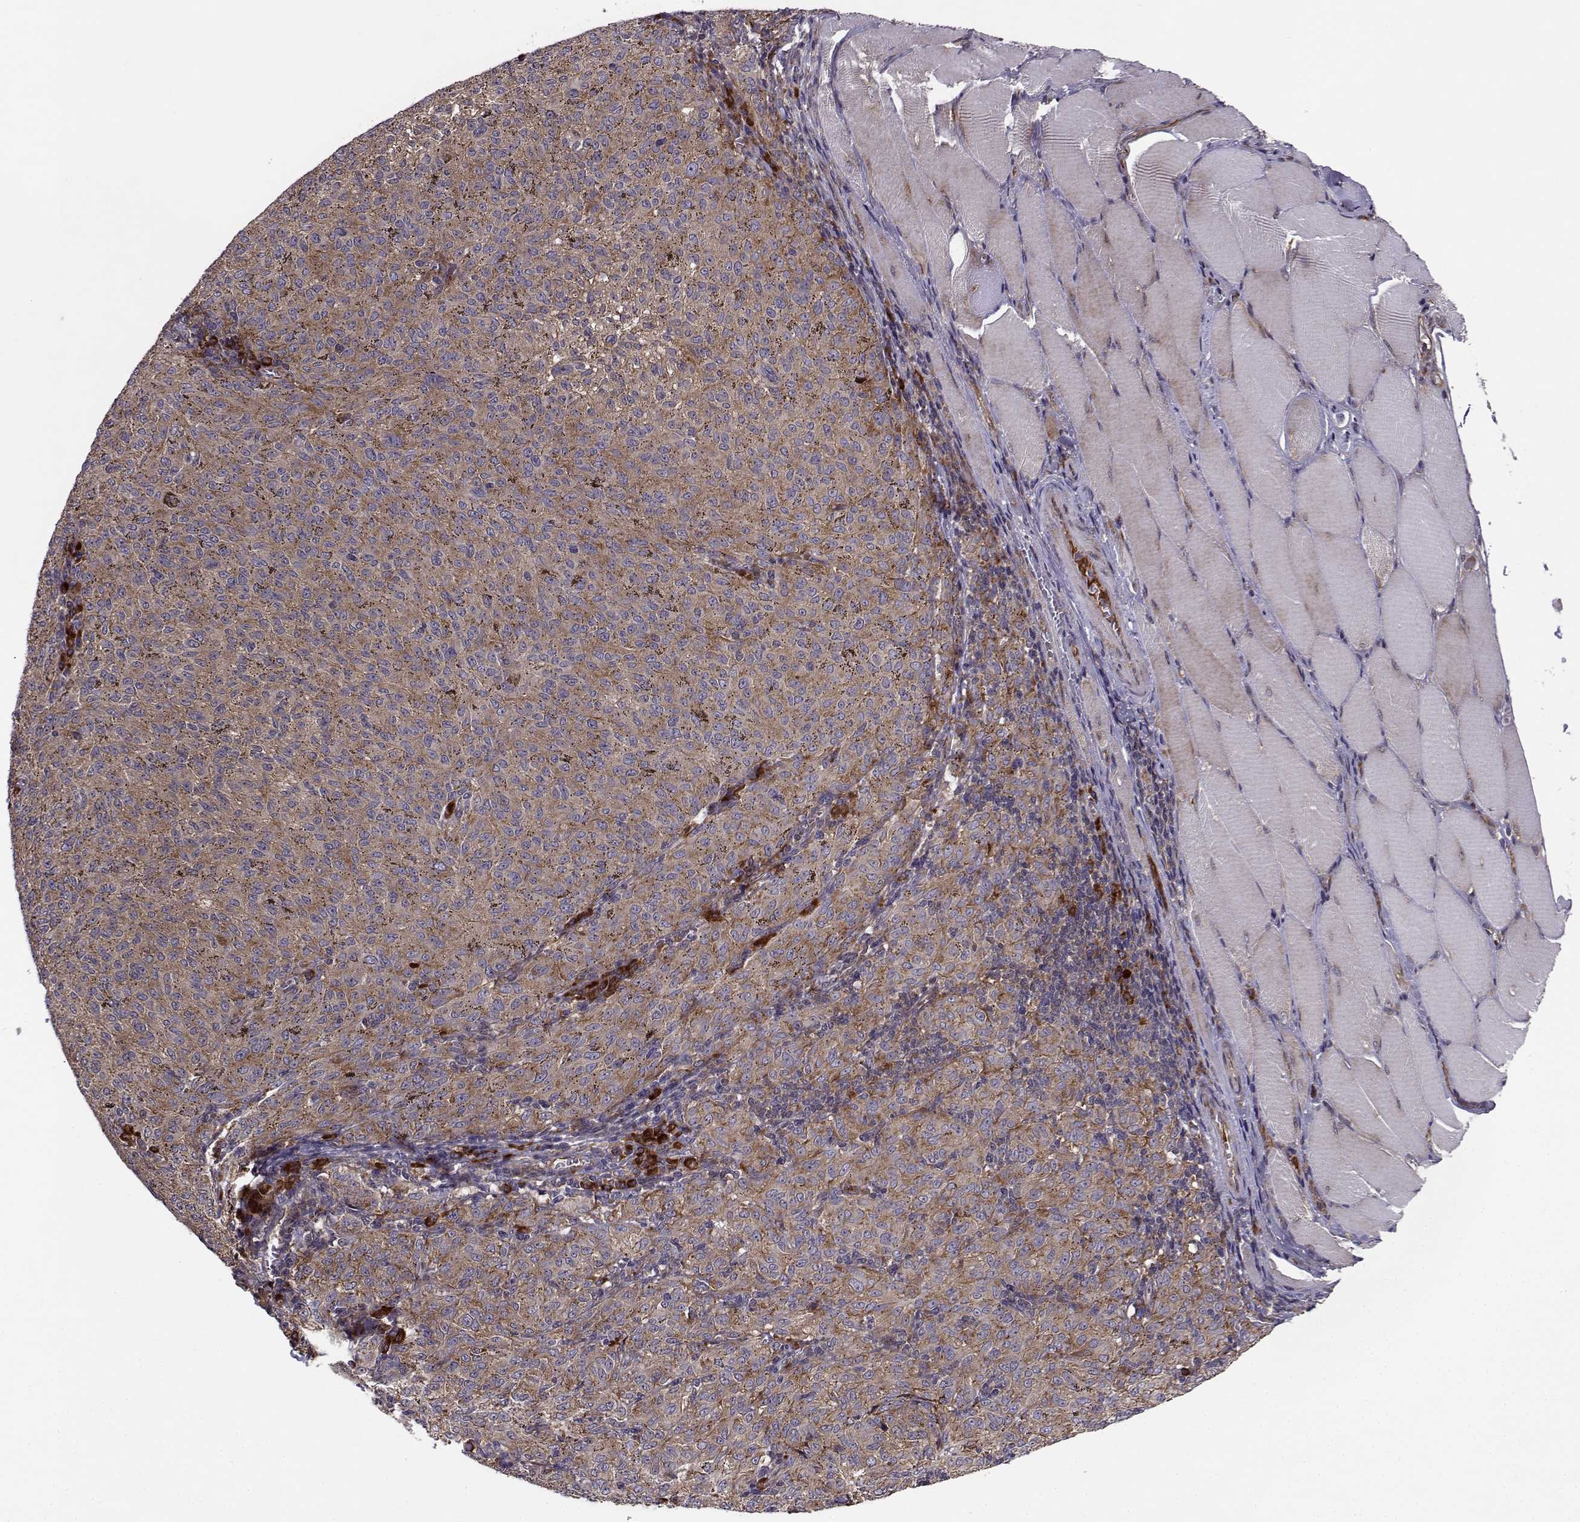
{"staining": {"intensity": "moderate", "quantity": ">75%", "location": "cytoplasmic/membranous"}, "tissue": "melanoma", "cell_type": "Tumor cells", "image_type": "cancer", "snomed": [{"axis": "morphology", "description": "Malignant melanoma, NOS"}, {"axis": "topography", "description": "Skin"}], "caption": "This is an image of immunohistochemistry staining of malignant melanoma, which shows moderate staining in the cytoplasmic/membranous of tumor cells.", "gene": "RPL31", "patient": {"sex": "female", "age": 72}}